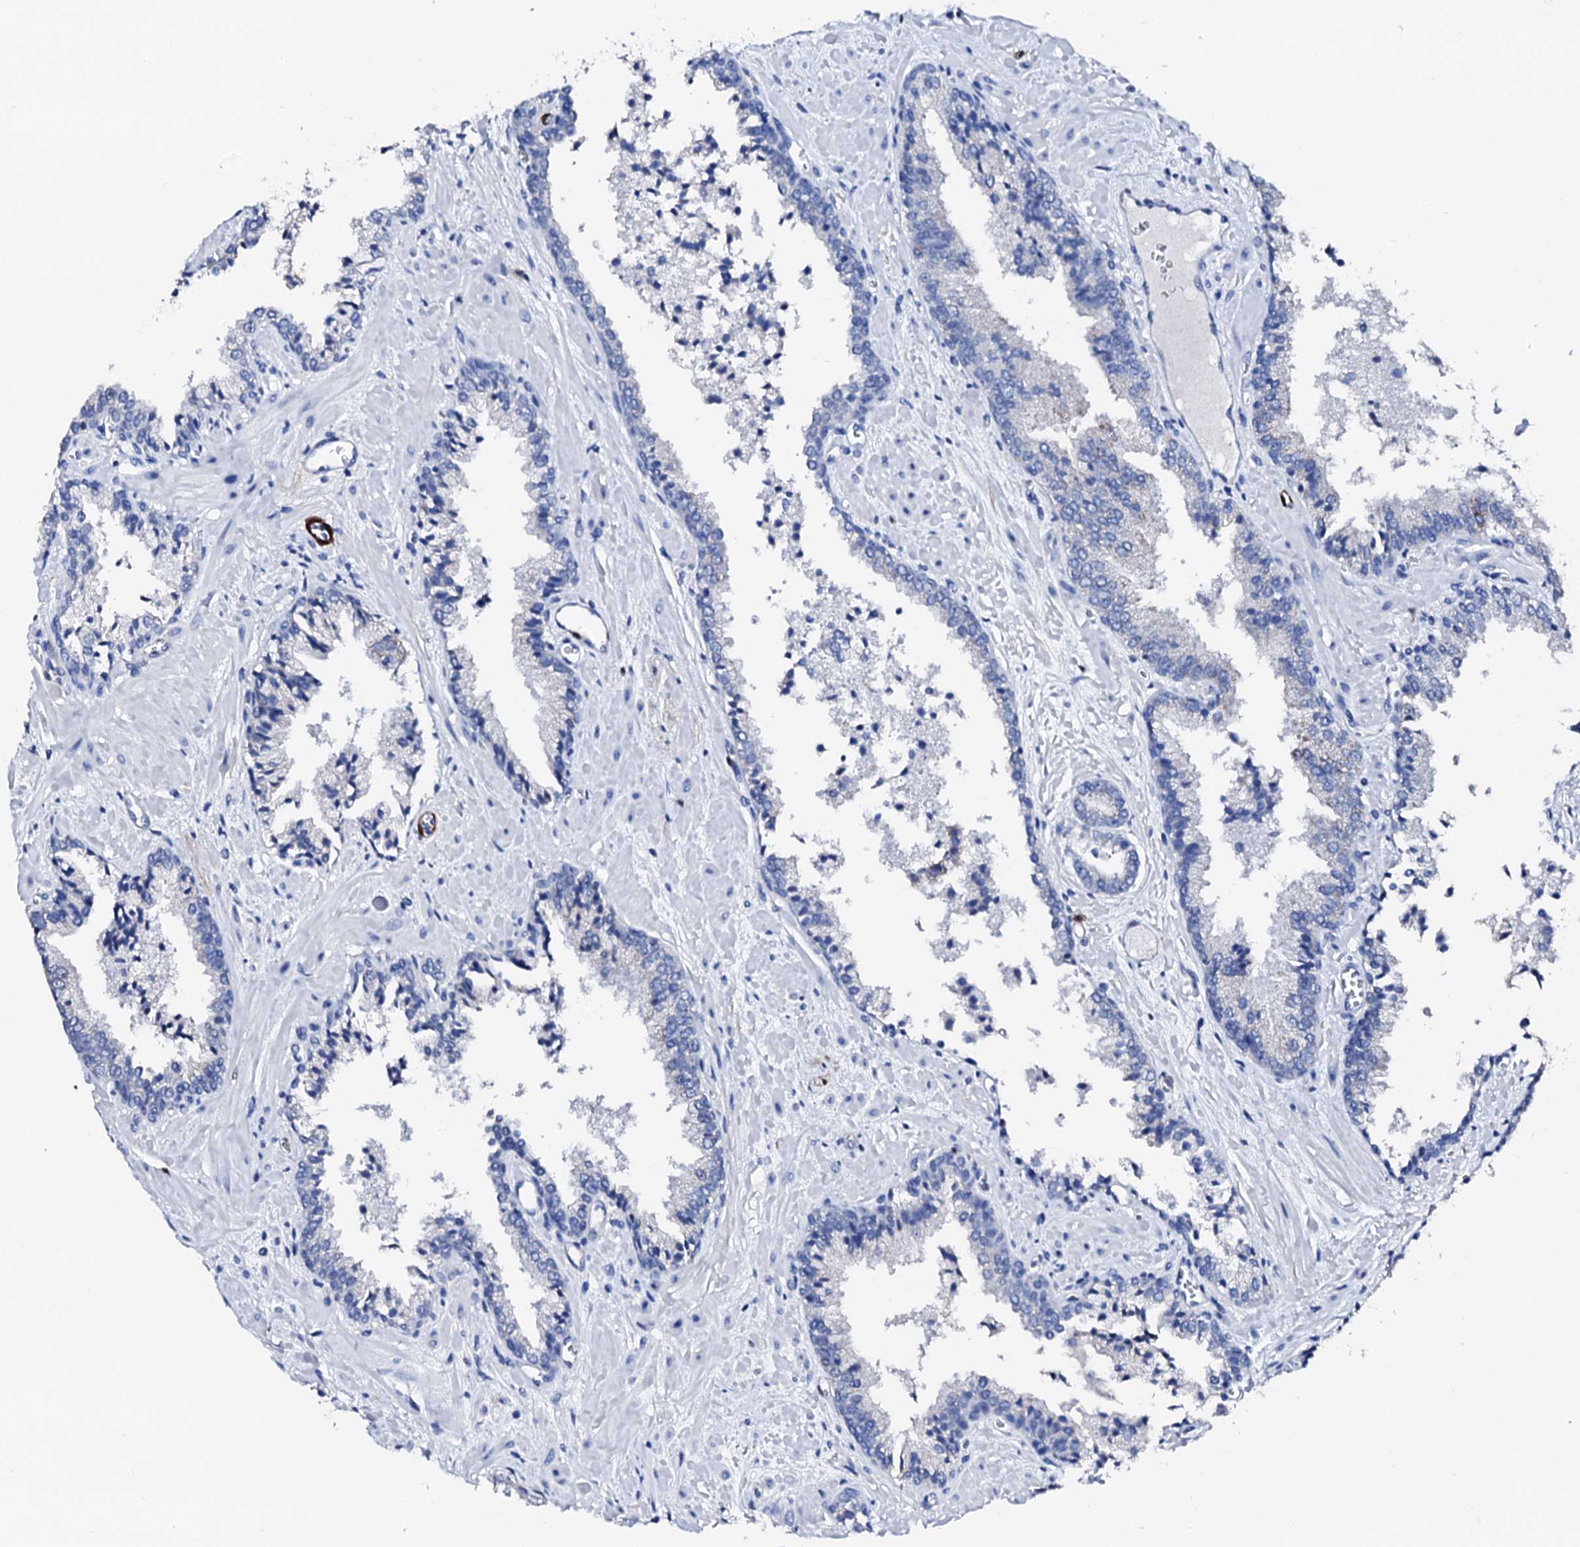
{"staining": {"intensity": "negative", "quantity": "none", "location": "none"}, "tissue": "prostate cancer", "cell_type": "Tumor cells", "image_type": "cancer", "snomed": [{"axis": "morphology", "description": "Adenocarcinoma, High grade"}, {"axis": "topography", "description": "Prostate"}], "caption": "Tumor cells are negative for brown protein staining in prostate cancer (adenocarcinoma (high-grade)).", "gene": "NRIP2", "patient": {"sex": "male", "age": 71}}